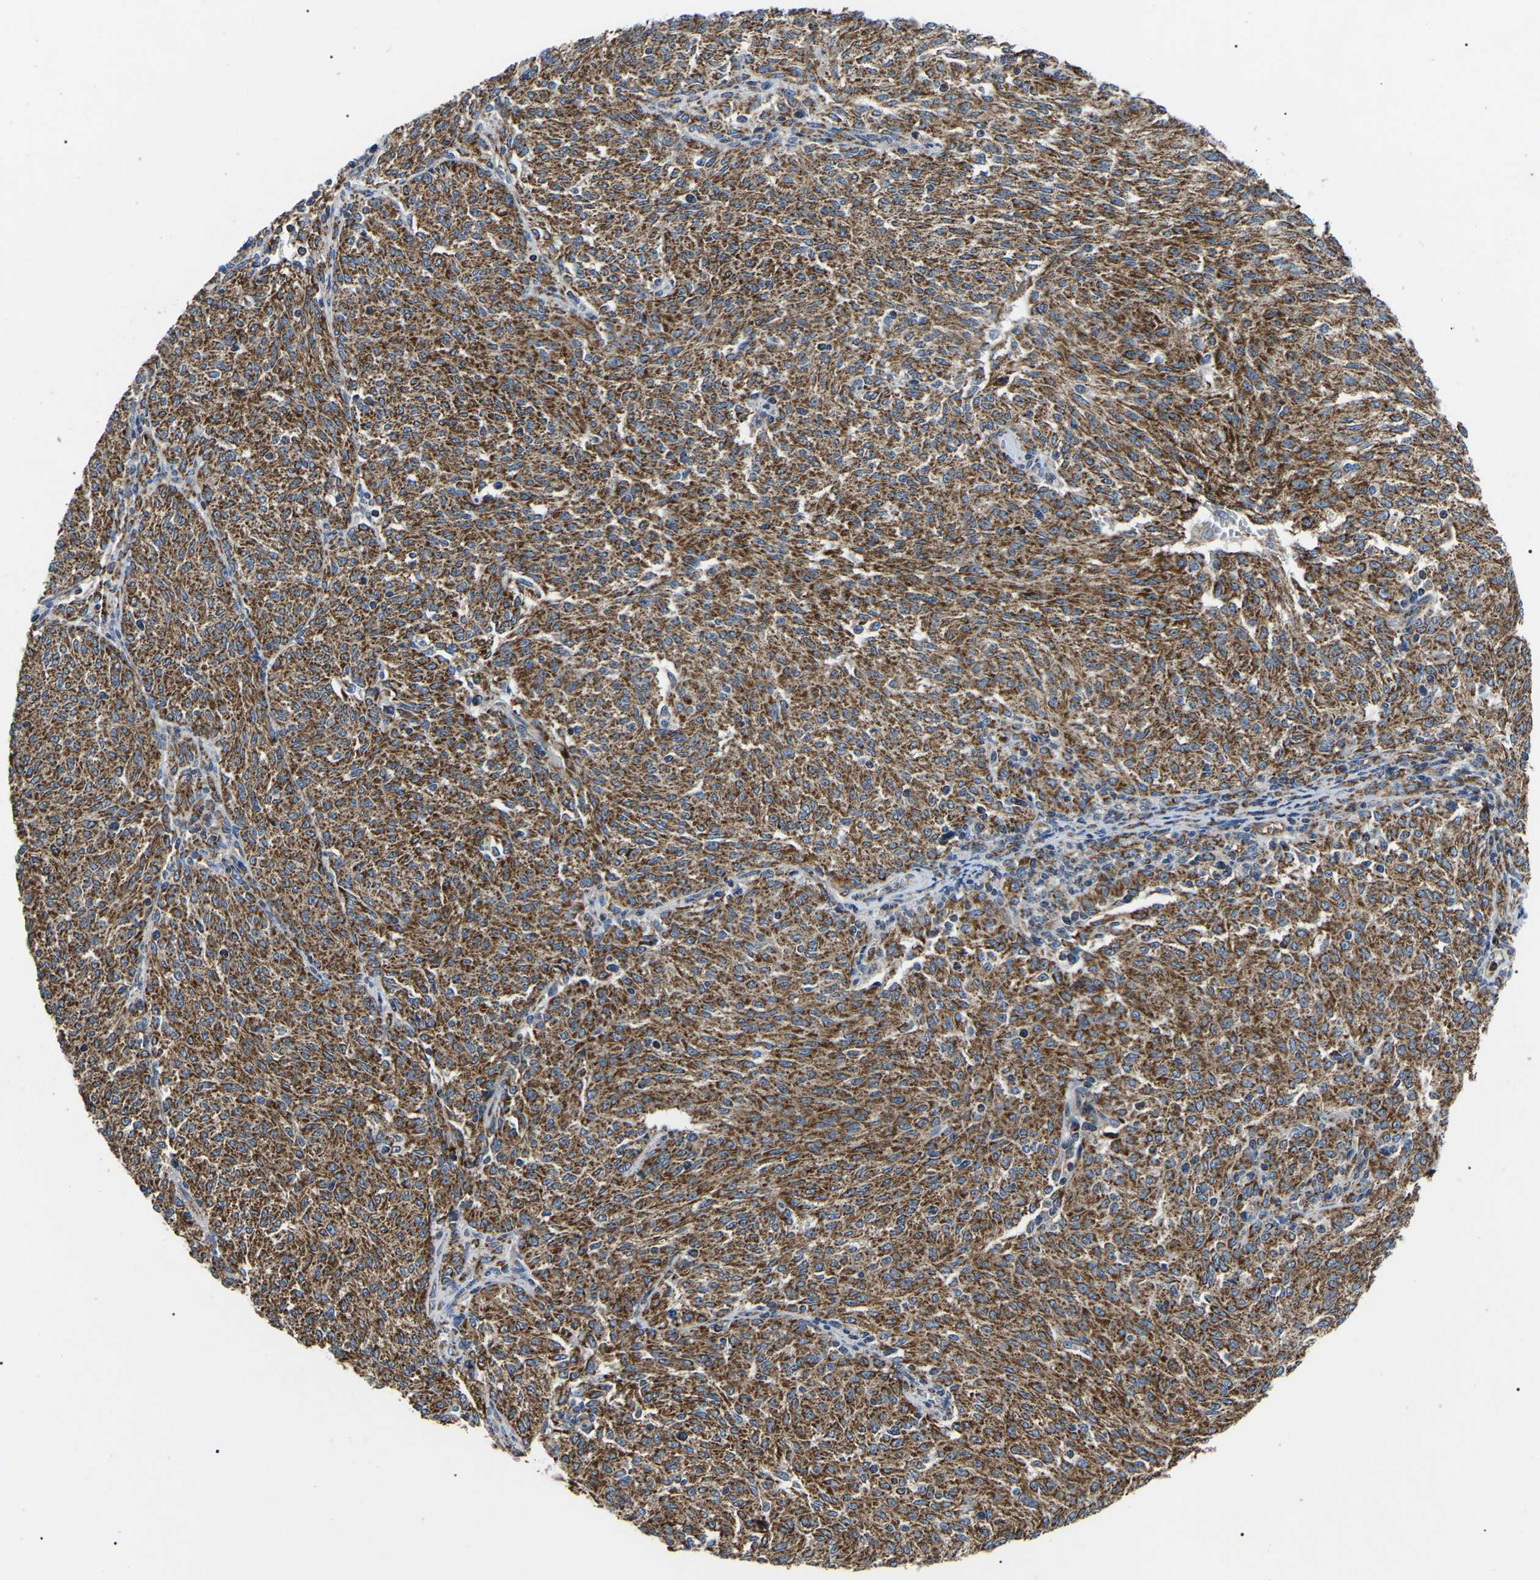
{"staining": {"intensity": "strong", "quantity": ">75%", "location": "cytoplasmic/membranous"}, "tissue": "melanoma", "cell_type": "Tumor cells", "image_type": "cancer", "snomed": [{"axis": "morphology", "description": "Malignant melanoma, NOS"}, {"axis": "topography", "description": "Skin"}], "caption": "Malignant melanoma stained for a protein reveals strong cytoplasmic/membranous positivity in tumor cells.", "gene": "PPM1E", "patient": {"sex": "female", "age": 72}}